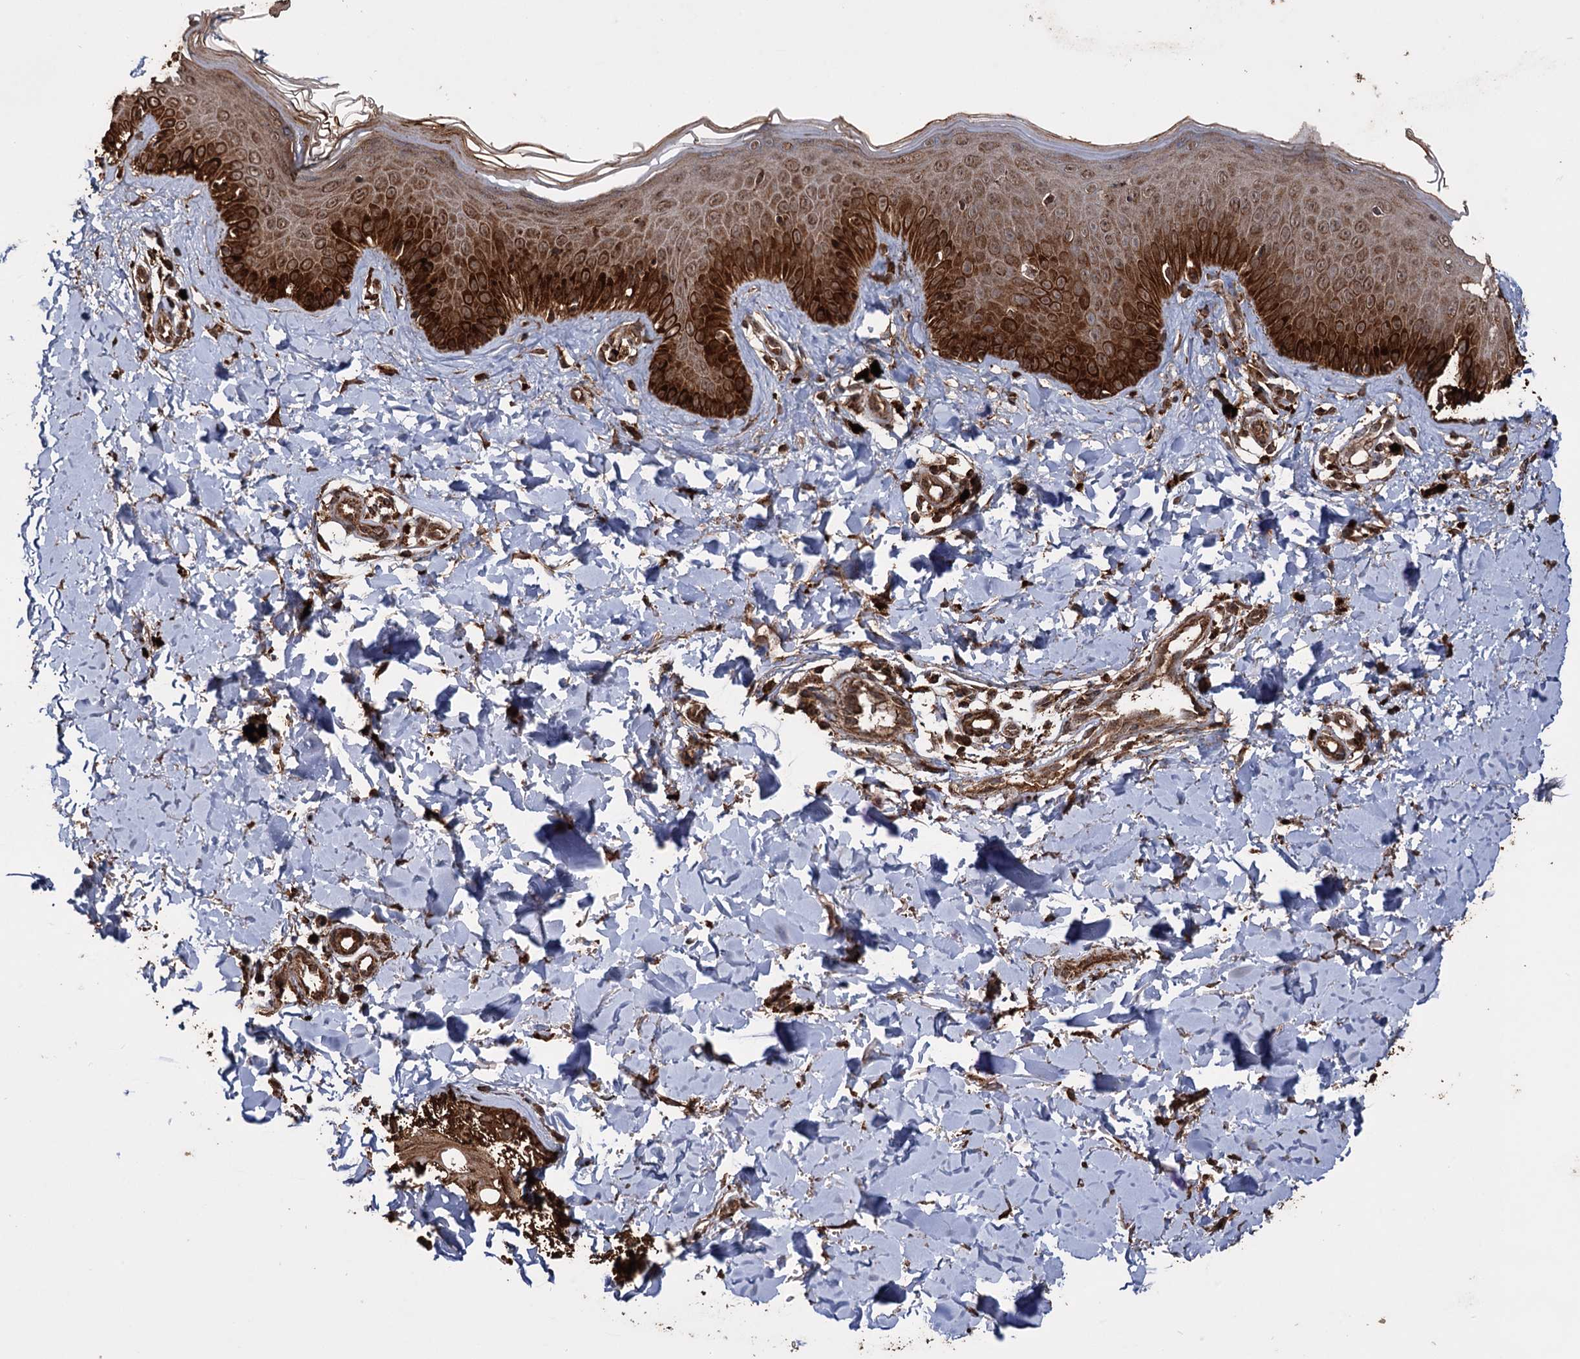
{"staining": {"intensity": "strong", "quantity": ">75%", "location": "cytoplasmic/membranous"}, "tissue": "skin", "cell_type": "Fibroblasts", "image_type": "normal", "snomed": [{"axis": "morphology", "description": "Normal tissue, NOS"}, {"axis": "topography", "description": "Skin"}], "caption": "Protein staining shows strong cytoplasmic/membranous expression in about >75% of fibroblasts in benign skin. The protein of interest is stained brown, and the nuclei are stained in blue (DAB IHC with brightfield microscopy, high magnification).", "gene": "IPO4", "patient": {"sex": "male", "age": 52}}